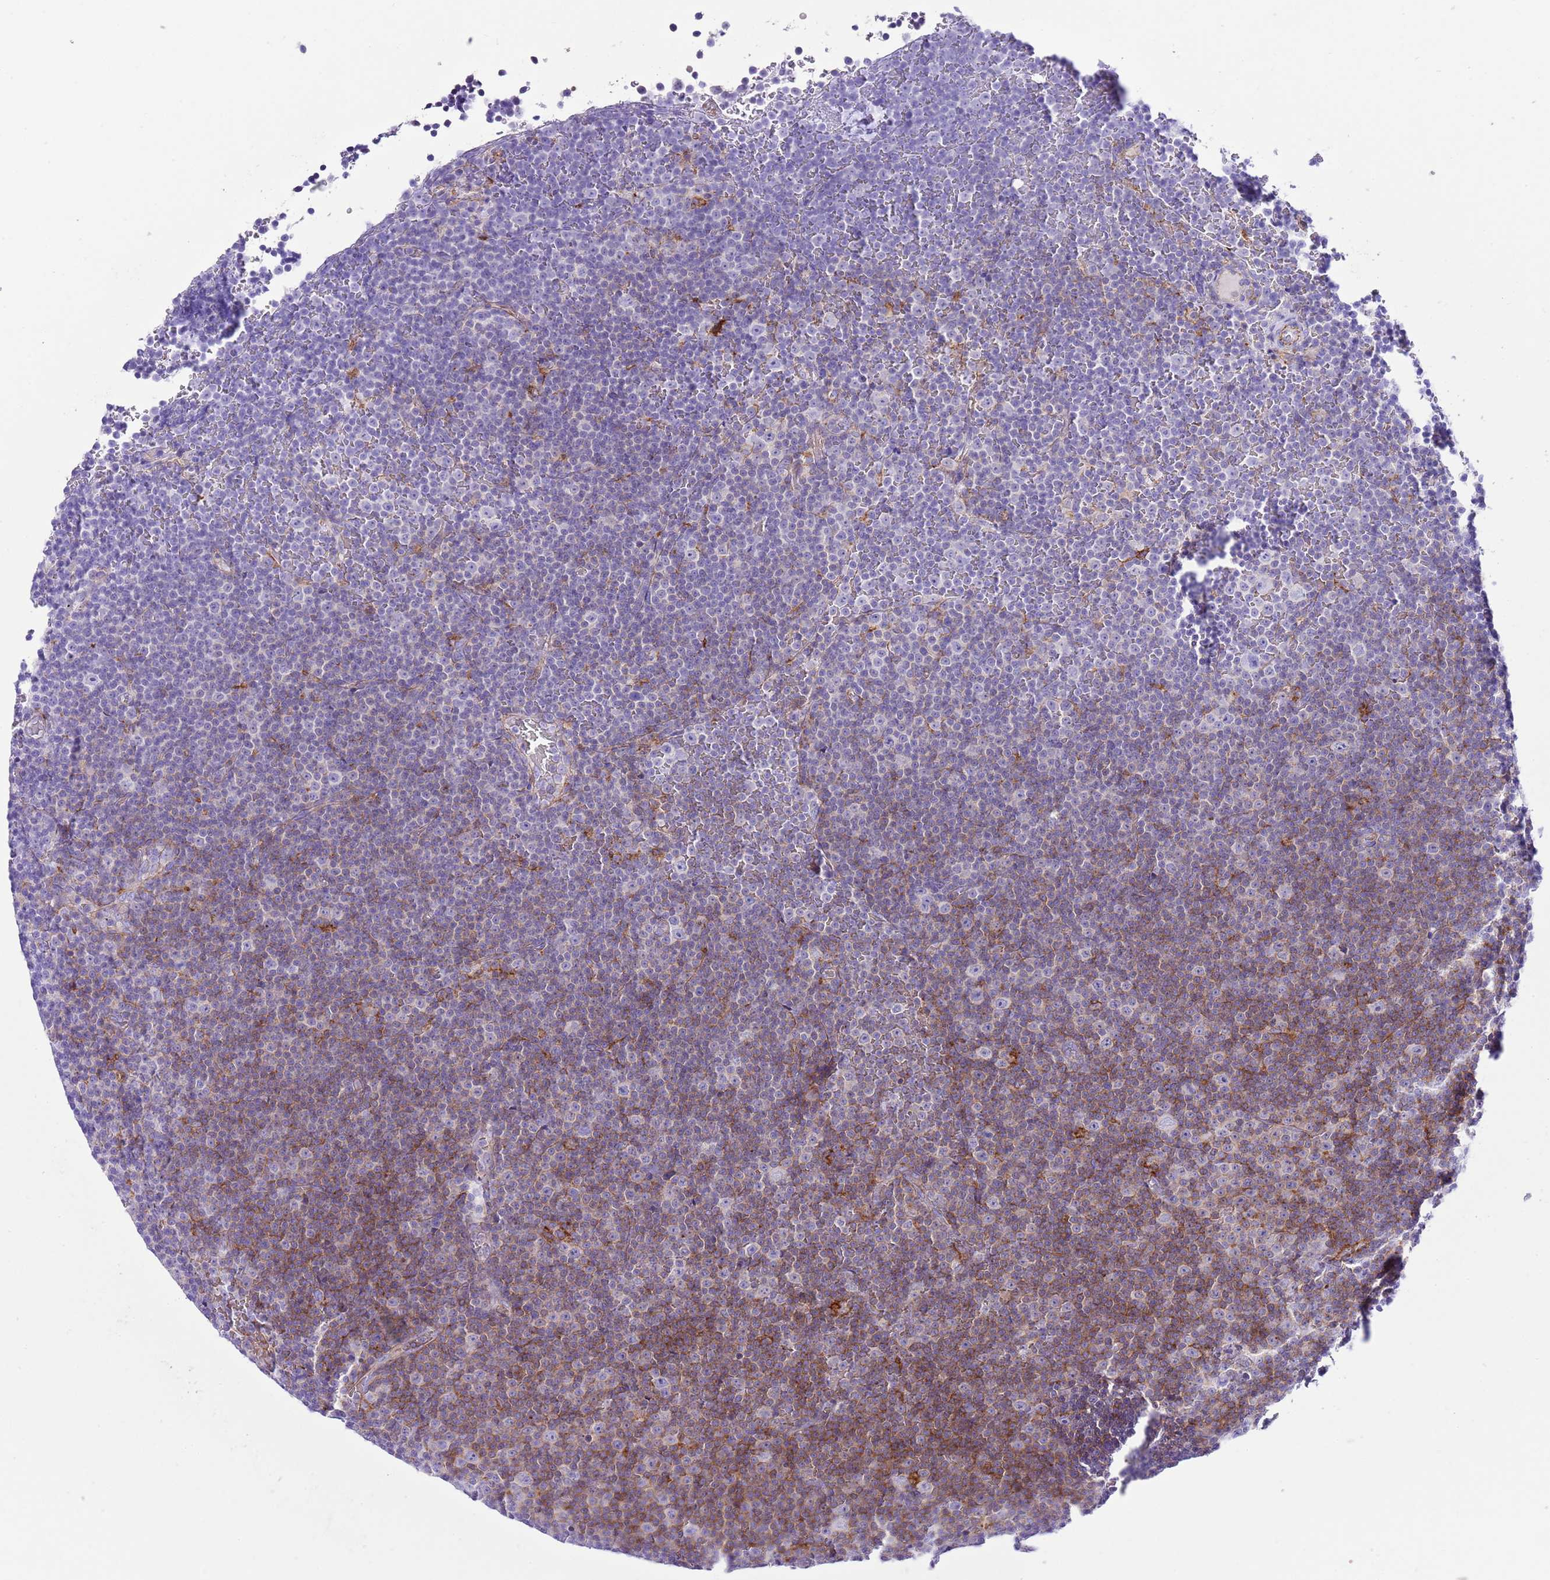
{"staining": {"intensity": "negative", "quantity": "none", "location": "none"}, "tissue": "lymphoma", "cell_type": "Tumor cells", "image_type": "cancer", "snomed": [{"axis": "morphology", "description": "Malignant lymphoma, non-Hodgkin's type, Low grade"}, {"axis": "topography", "description": "Lymph node"}], "caption": "Tumor cells are negative for brown protein staining in low-grade malignant lymphoma, non-Hodgkin's type. (DAB immunohistochemistry (IHC) visualized using brightfield microscopy, high magnification).", "gene": "ALDH3A1", "patient": {"sex": "female", "age": 67}}